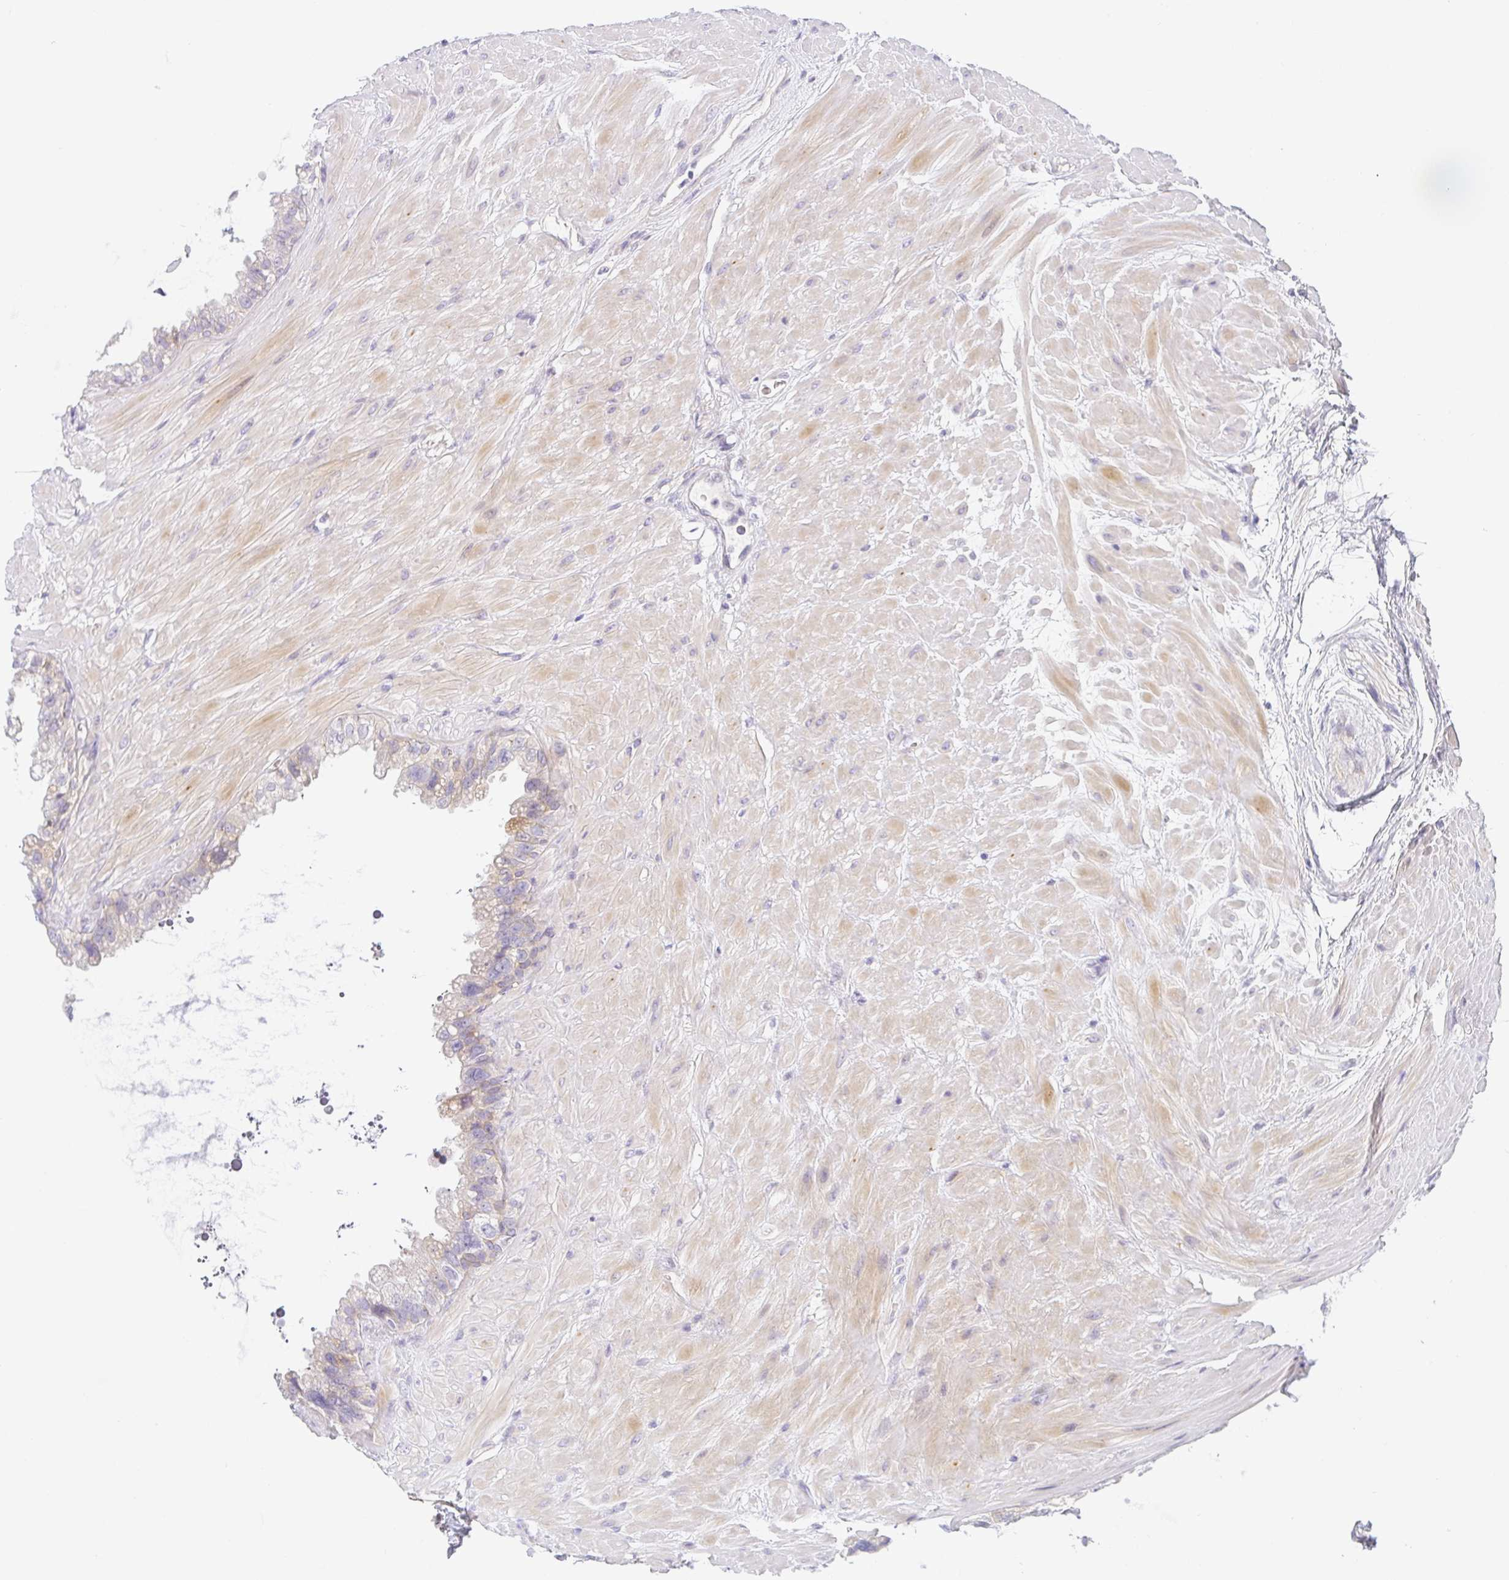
{"staining": {"intensity": "moderate", "quantity": "25%-75%", "location": "nuclear"}, "tissue": "seminal vesicle", "cell_type": "Glandular cells", "image_type": "normal", "snomed": [{"axis": "morphology", "description": "Normal tissue, NOS"}, {"axis": "topography", "description": "Seminal veicle"}, {"axis": "topography", "description": "Peripheral nerve tissue"}], "caption": "Protein staining of benign seminal vesicle exhibits moderate nuclear staining in approximately 25%-75% of glandular cells.", "gene": "TMEM86A", "patient": {"sex": "male", "age": 76}}